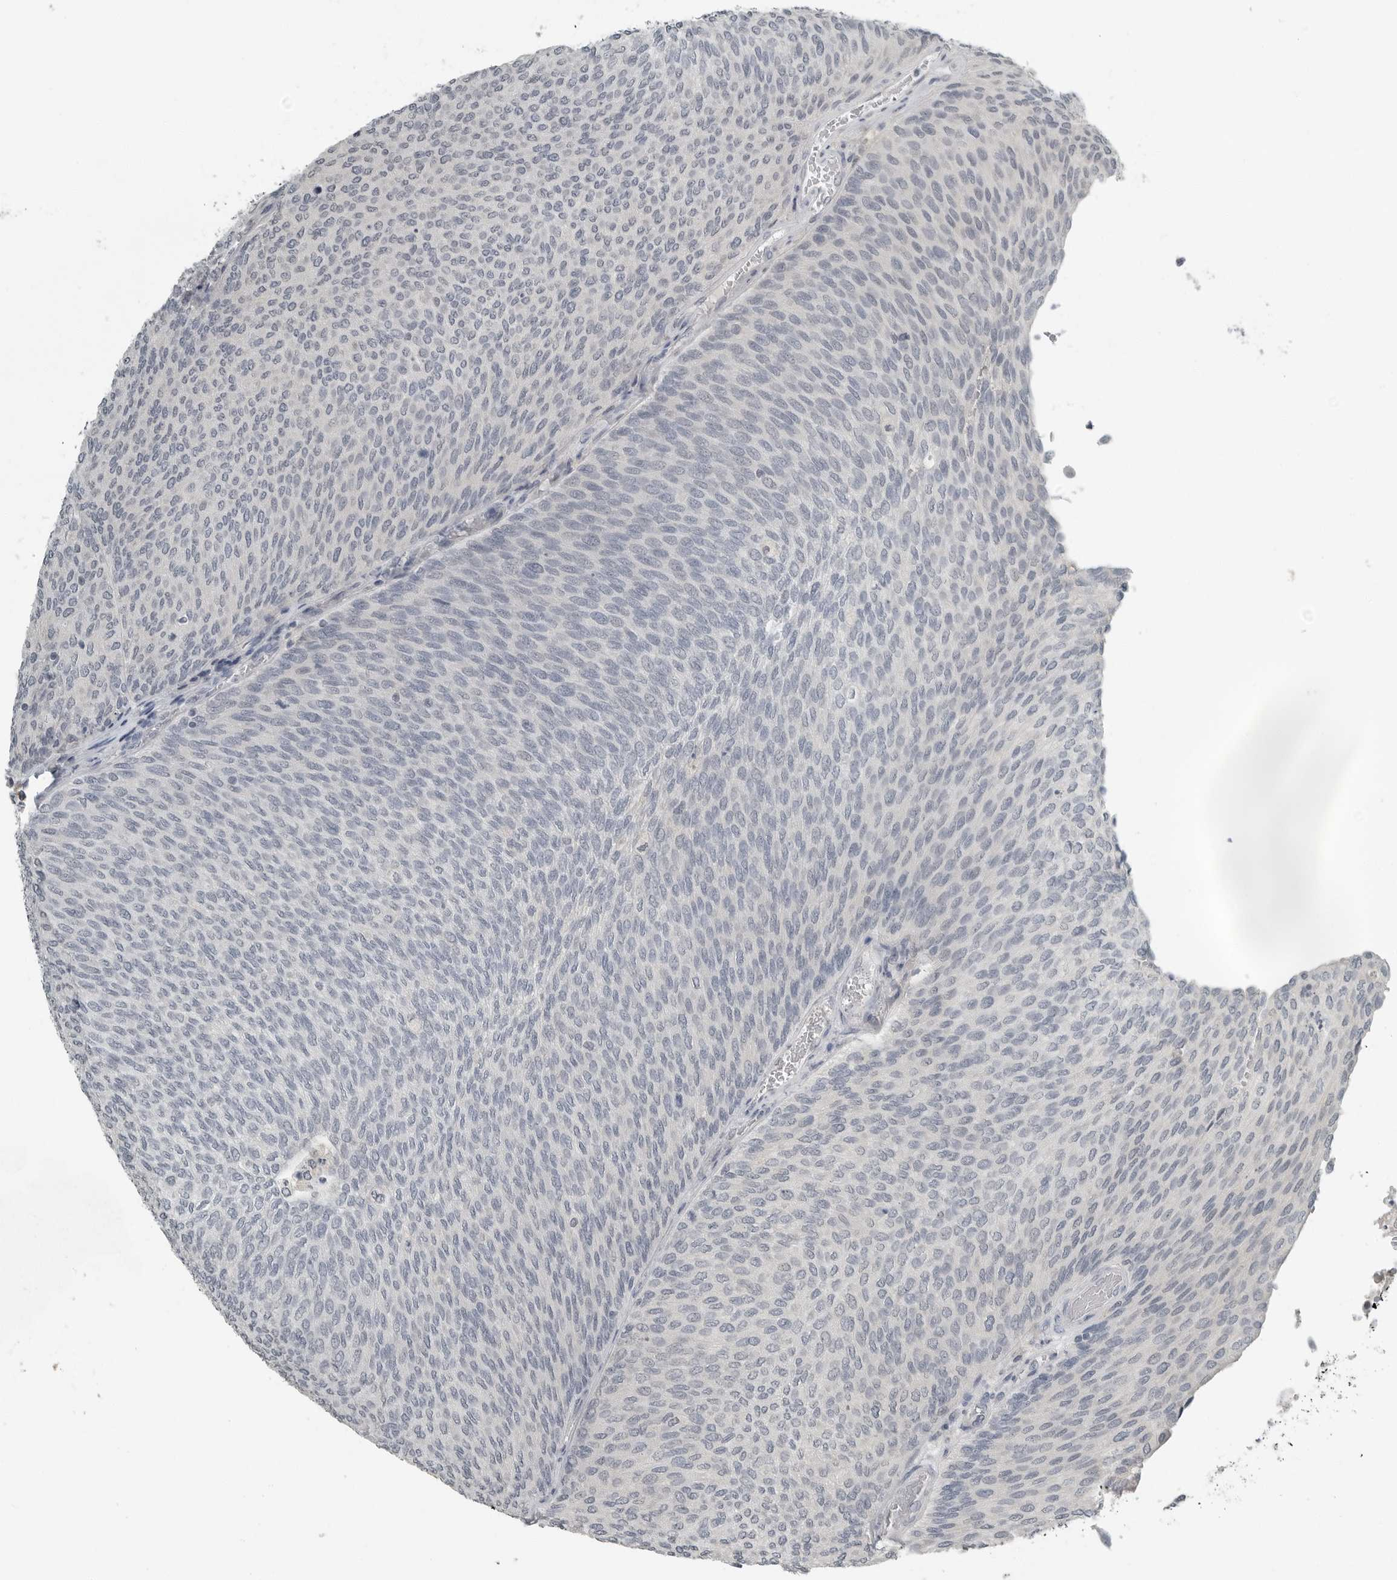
{"staining": {"intensity": "negative", "quantity": "none", "location": "none"}, "tissue": "urothelial cancer", "cell_type": "Tumor cells", "image_type": "cancer", "snomed": [{"axis": "morphology", "description": "Urothelial carcinoma, Low grade"}, {"axis": "topography", "description": "Urinary bladder"}], "caption": "Tumor cells are negative for brown protein staining in urothelial carcinoma (low-grade). (DAB immunohistochemistry (IHC) with hematoxylin counter stain).", "gene": "KYAT1", "patient": {"sex": "female", "age": 79}}